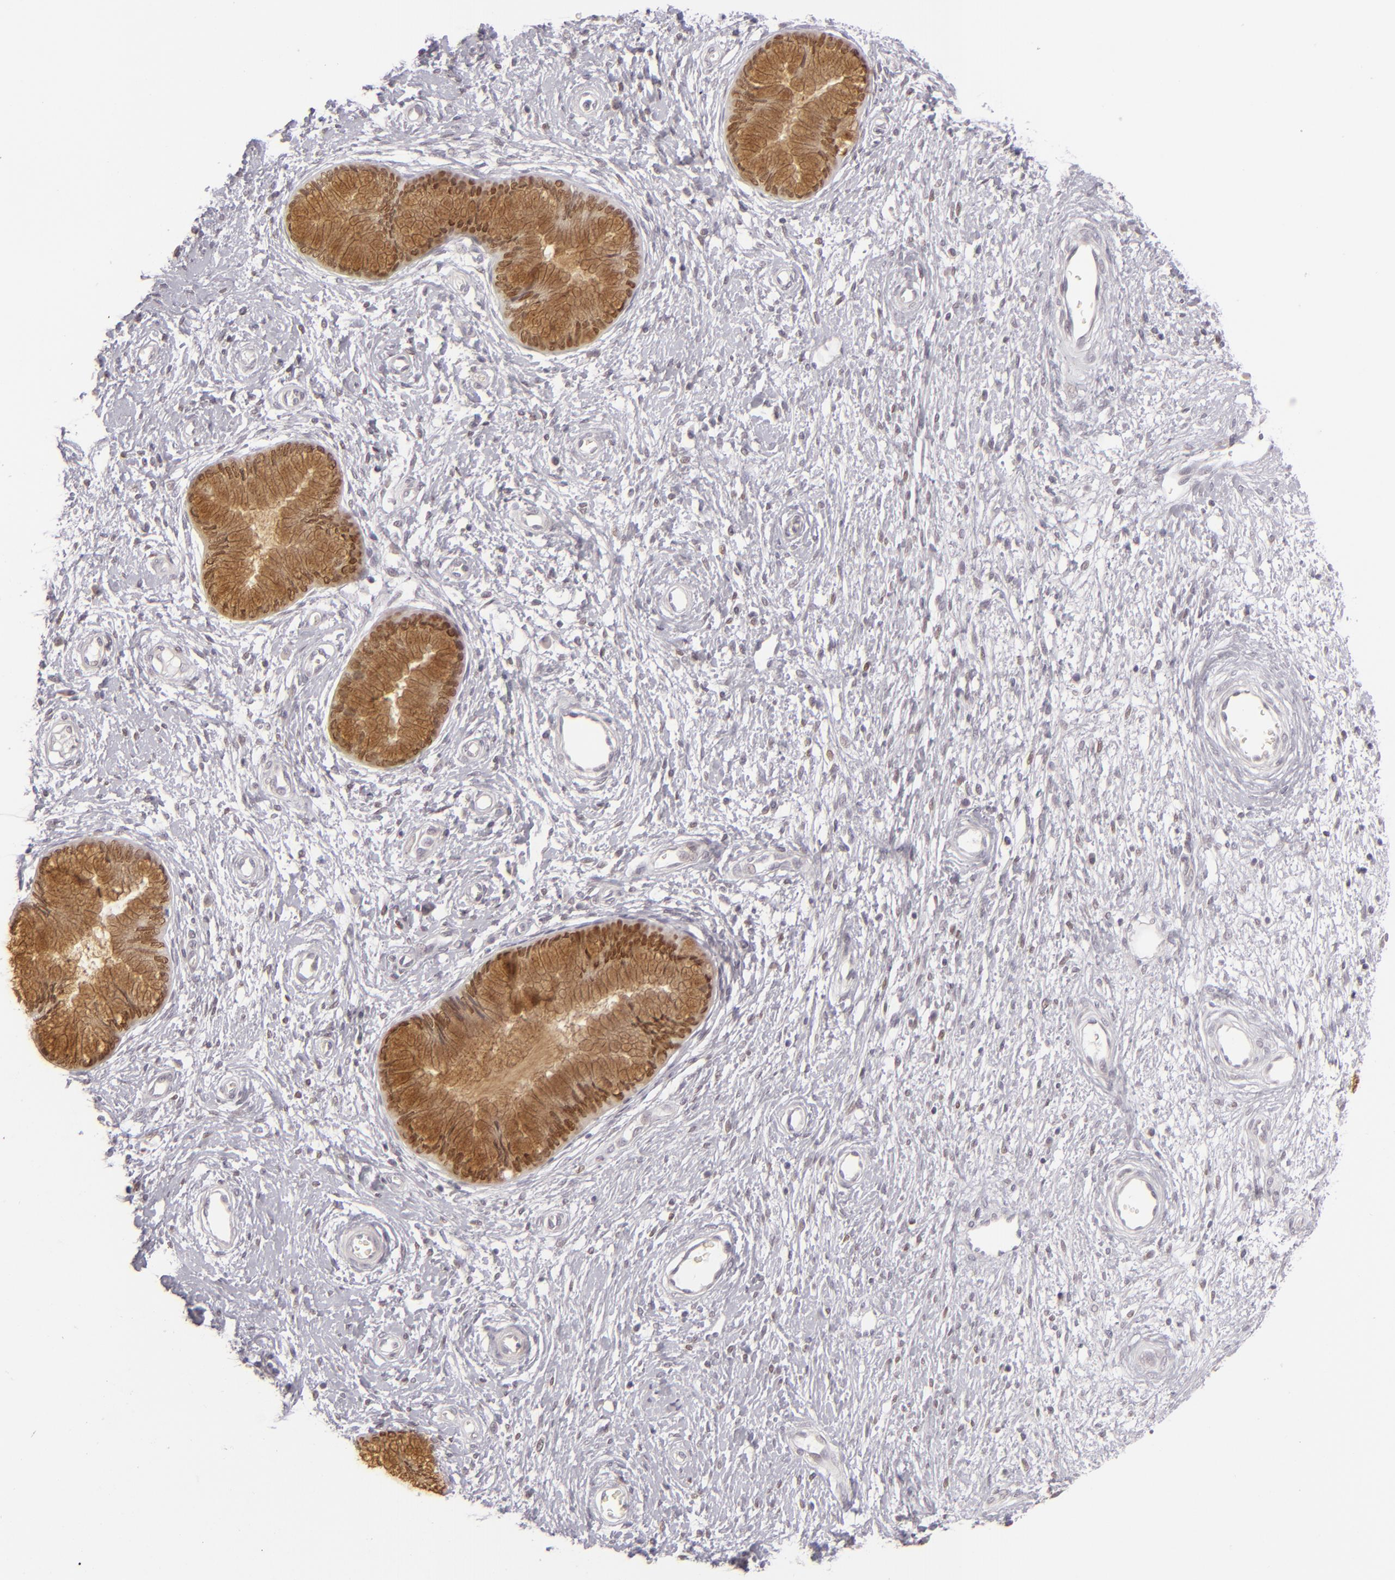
{"staining": {"intensity": "strong", "quantity": ">75%", "location": "cytoplasmic/membranous,nuclear"}, "tissue": "cervix", "cell_type": "Glandular cells", "image_type": "normal", "snomed": [{"axis": "morphology", "description": "Normal tissue, NOS"}, {"axis": "topography", "description": "Cervix"}], "caption": "DAB immunohistochemical staining of unremarkable human cervix exhibits strong cytoplasmic/membranous,nuclear protein expression in approximately >75% of glandular cells. The protein of interest is shown in brown color, while the nuclei are stained blue.", "gene": "SIX1", "patient": {"sex": "female", "age": 55}}